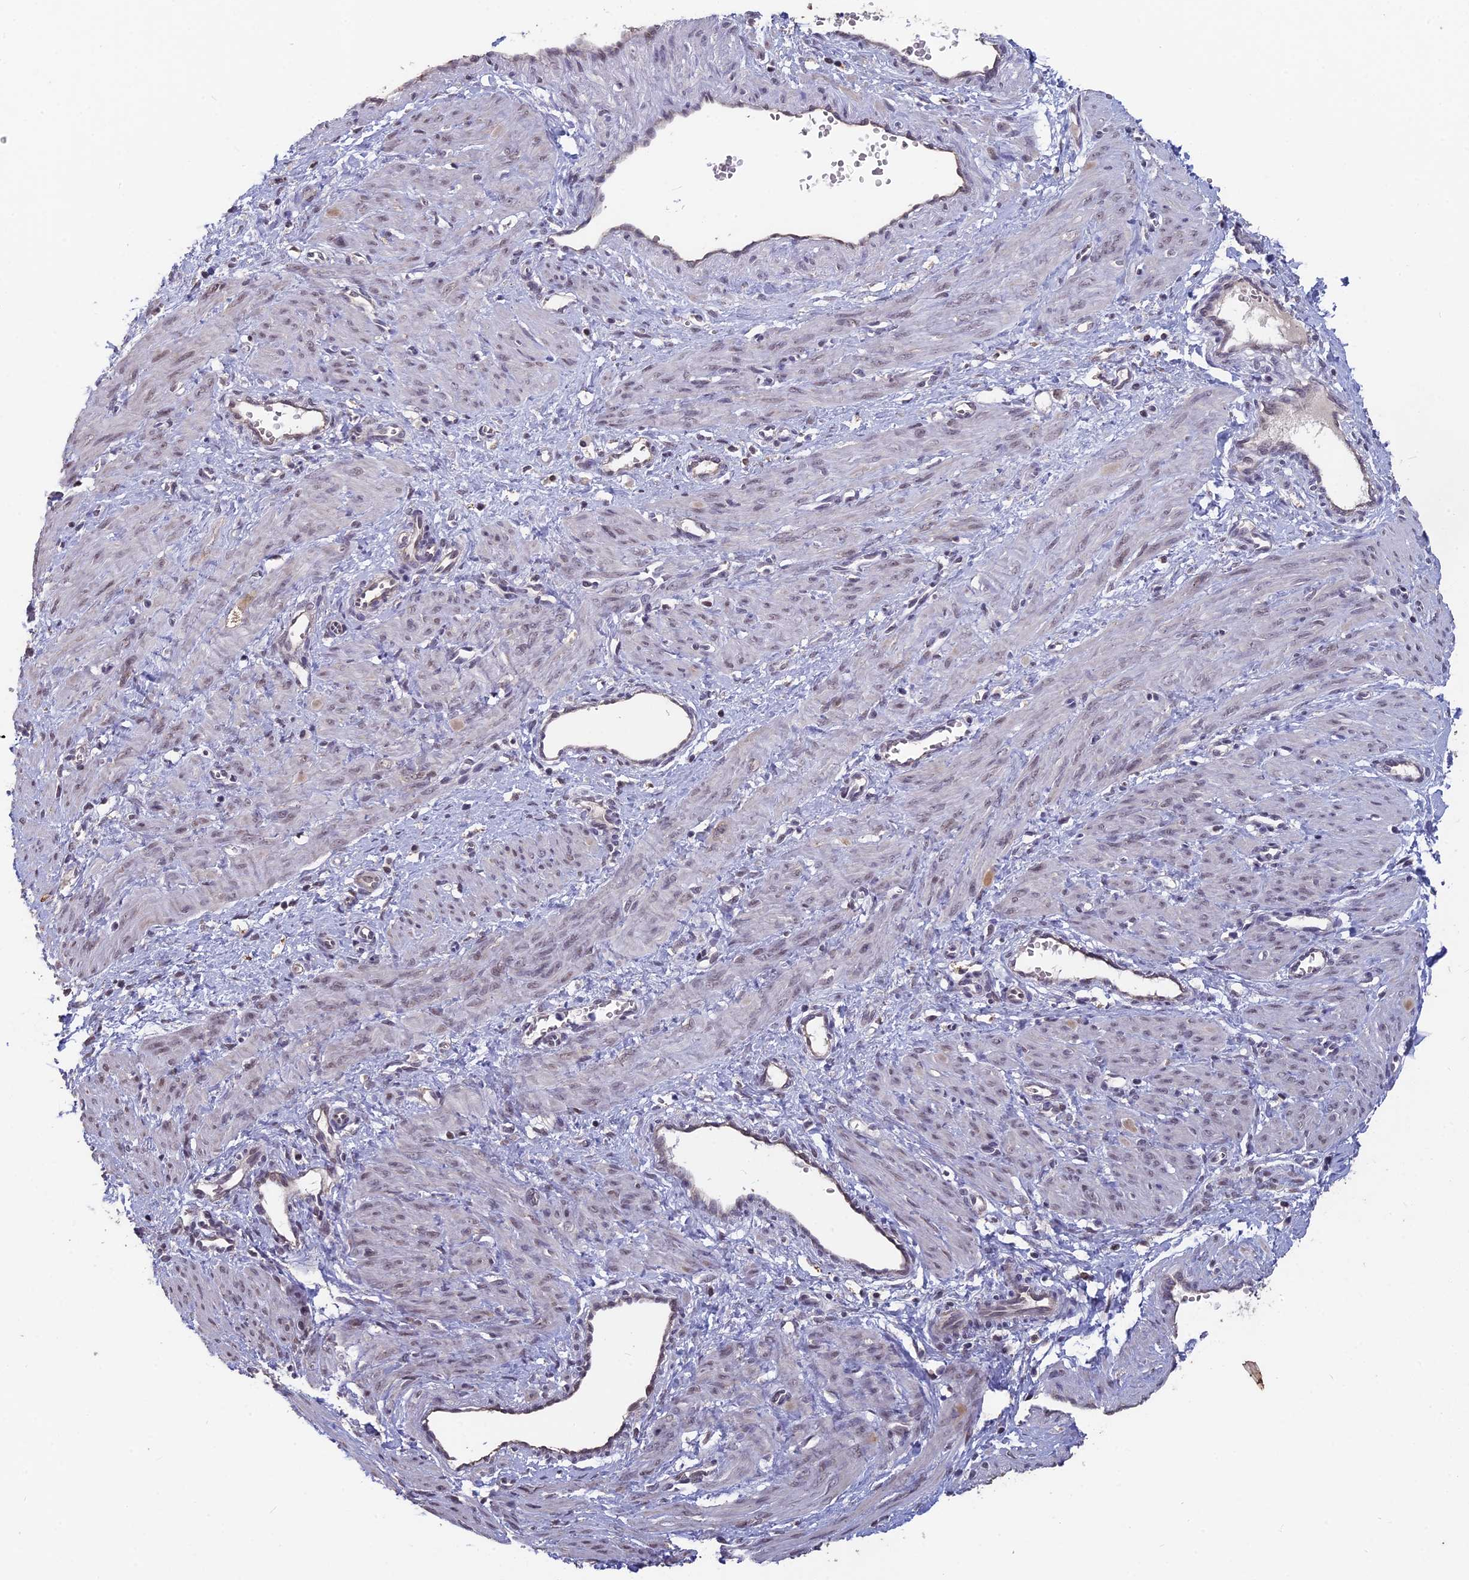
{"staining": {"intensity": "negative", "quantity": "none", "location": "none"}, "tissue": "smooth muscle", "cell_type": "Smooth muscle cells", "image_type": "normal", "snomed": [{"axis": "morphology", "description": "Normal tissue, NOS"}, {"axis": "topography", "description": "Endometrium"}], "caption": "Immunohistochemistry (IHC) micrograph of normal smooth muscle stained for a protein (brown), which shows no staining in smooth muscle cells.", "gene": "MT", "patient": {"sex": "female", "age": 33}}